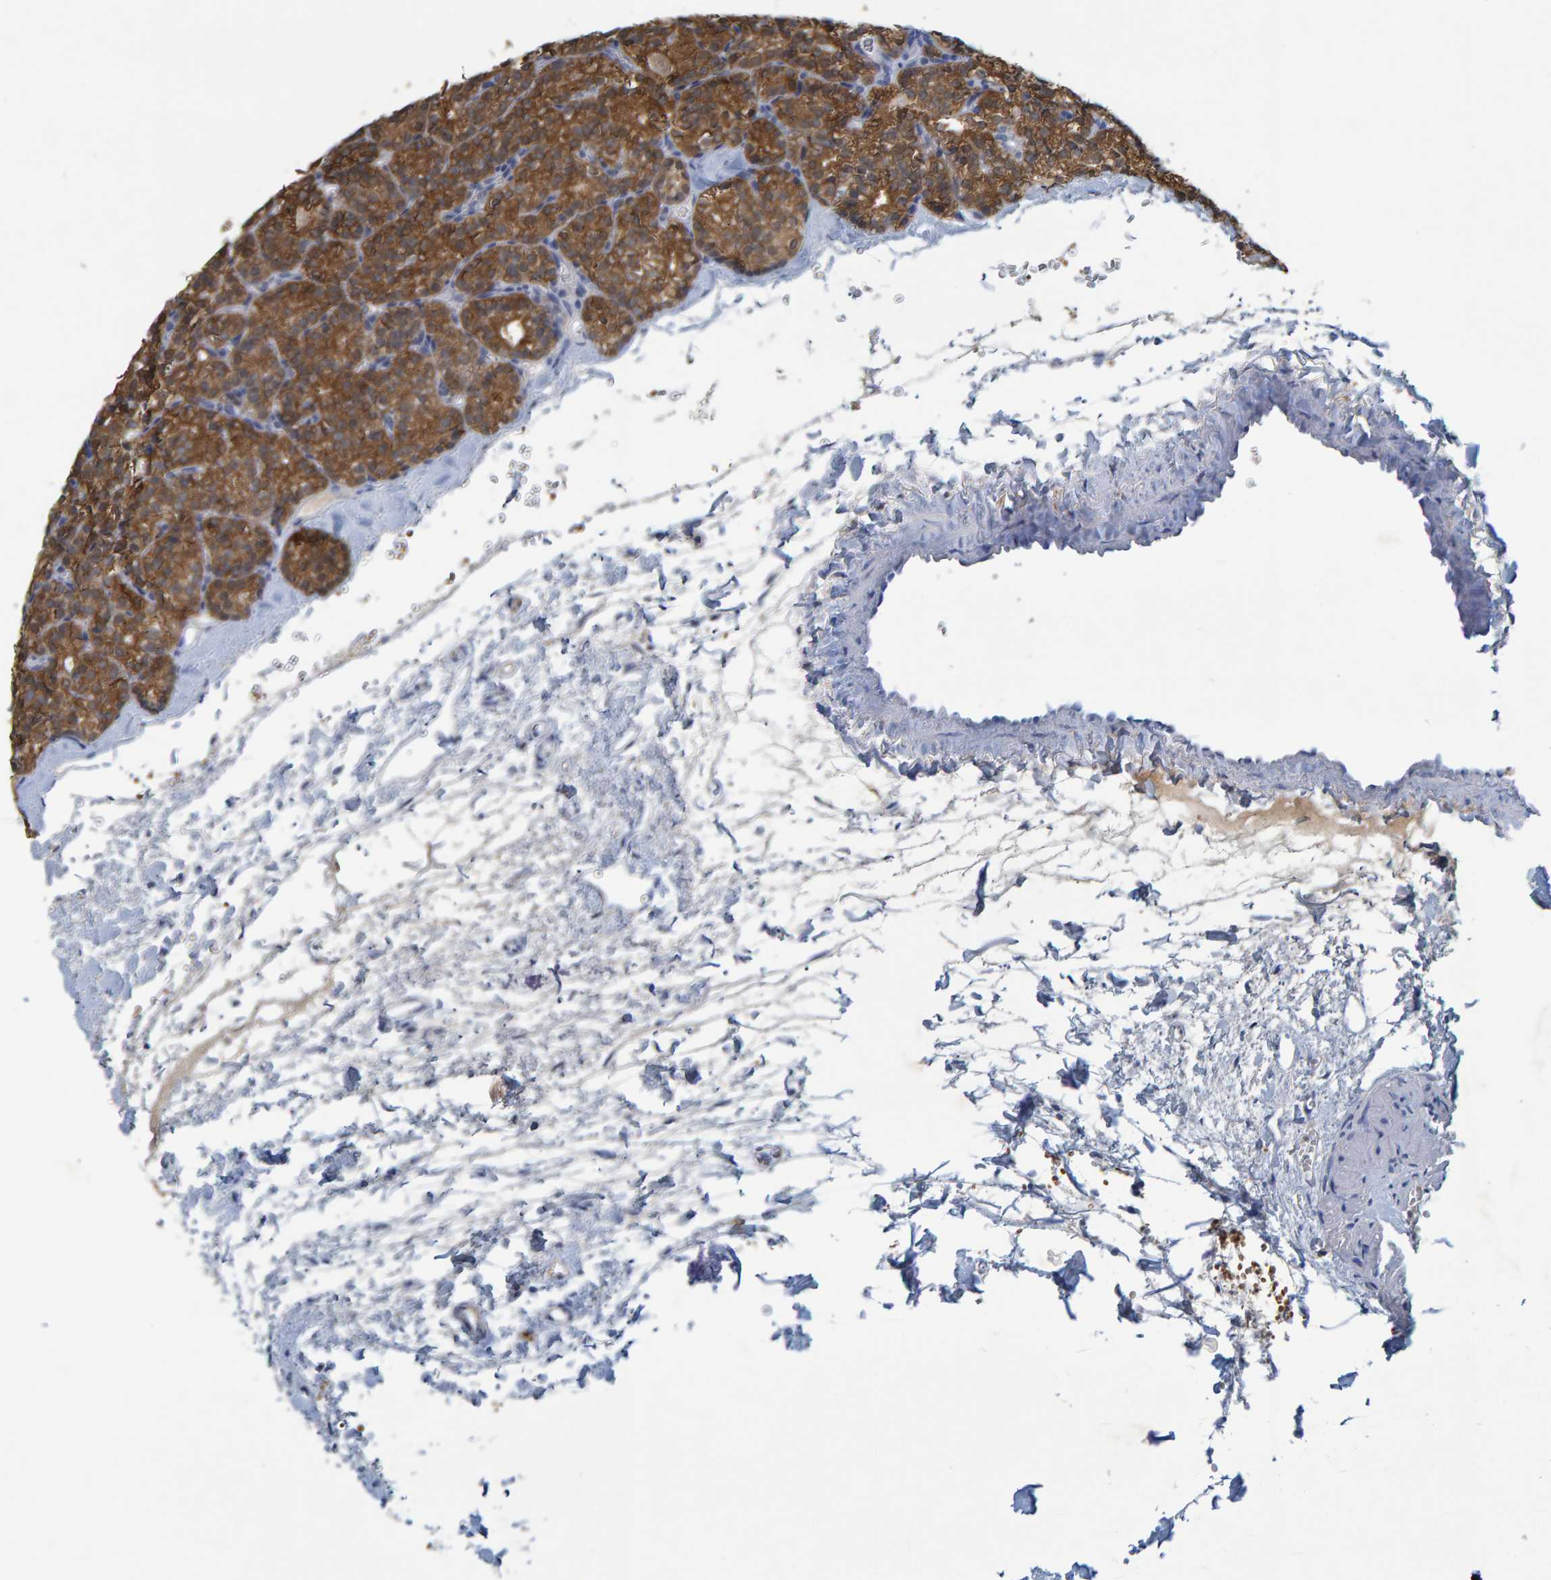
{"staining": {"intensity": "moderate", "quantity": ">75%", "location": "cytoplasmic/membranous"}, "tissue": "parathyroid gland", "cell_type": "Glandular cells", "image_type": "normal", "snomed": [{"axis": "morphology", "description": "Normal tissue, NOS"}, {"axis": "topography", "description": "Parathyroid gland"}], "caption": "Immunohistochemical staining of normal human parathyroid gland shows >75% levels of moderate cytoplasmic/membranous protein staining in about >75% of glandular cells. Nuclei are stained in blue.", "gene": "ALAD", "patient": {"sex": "female", "age": 64}}